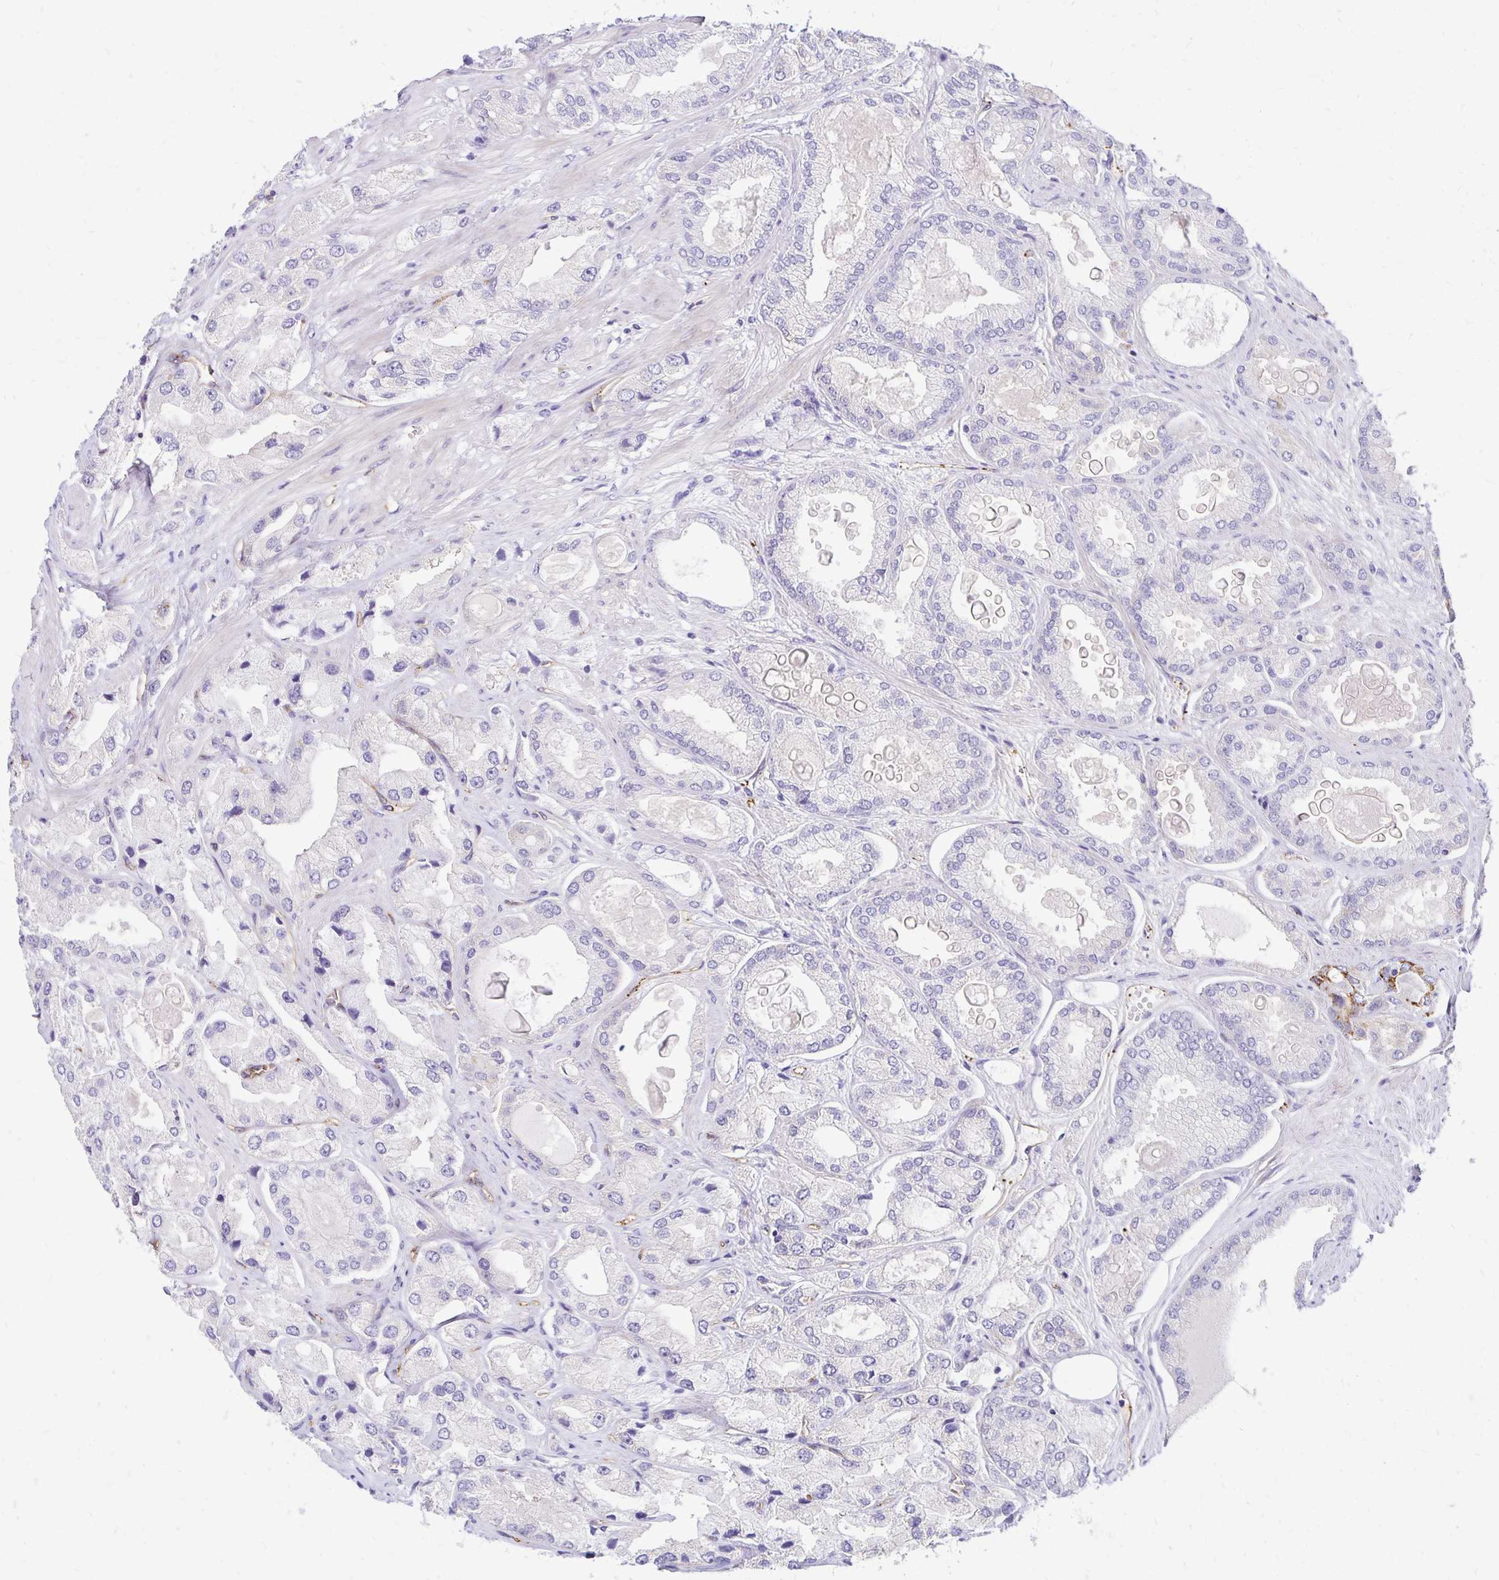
{"staining": {"intensity": "negative", "quantity": "none", "location": "none"}, "tissue": "prostate cancer", "cell_type": "Tumor cells", "image_type": "cancer", "snomed": [{"axis": "morphology", "description": "Adenocarcinoma, High grade"}, {"axis": "topography", "description": "Prostate"}], "caption": "Histopathology image shows no protein expression in tumor cells of prostate cancer (high-grade adenocarcinoma) tissue.", "gene": "TTYH1", "patient": {"sex": "male", "age": 68}}